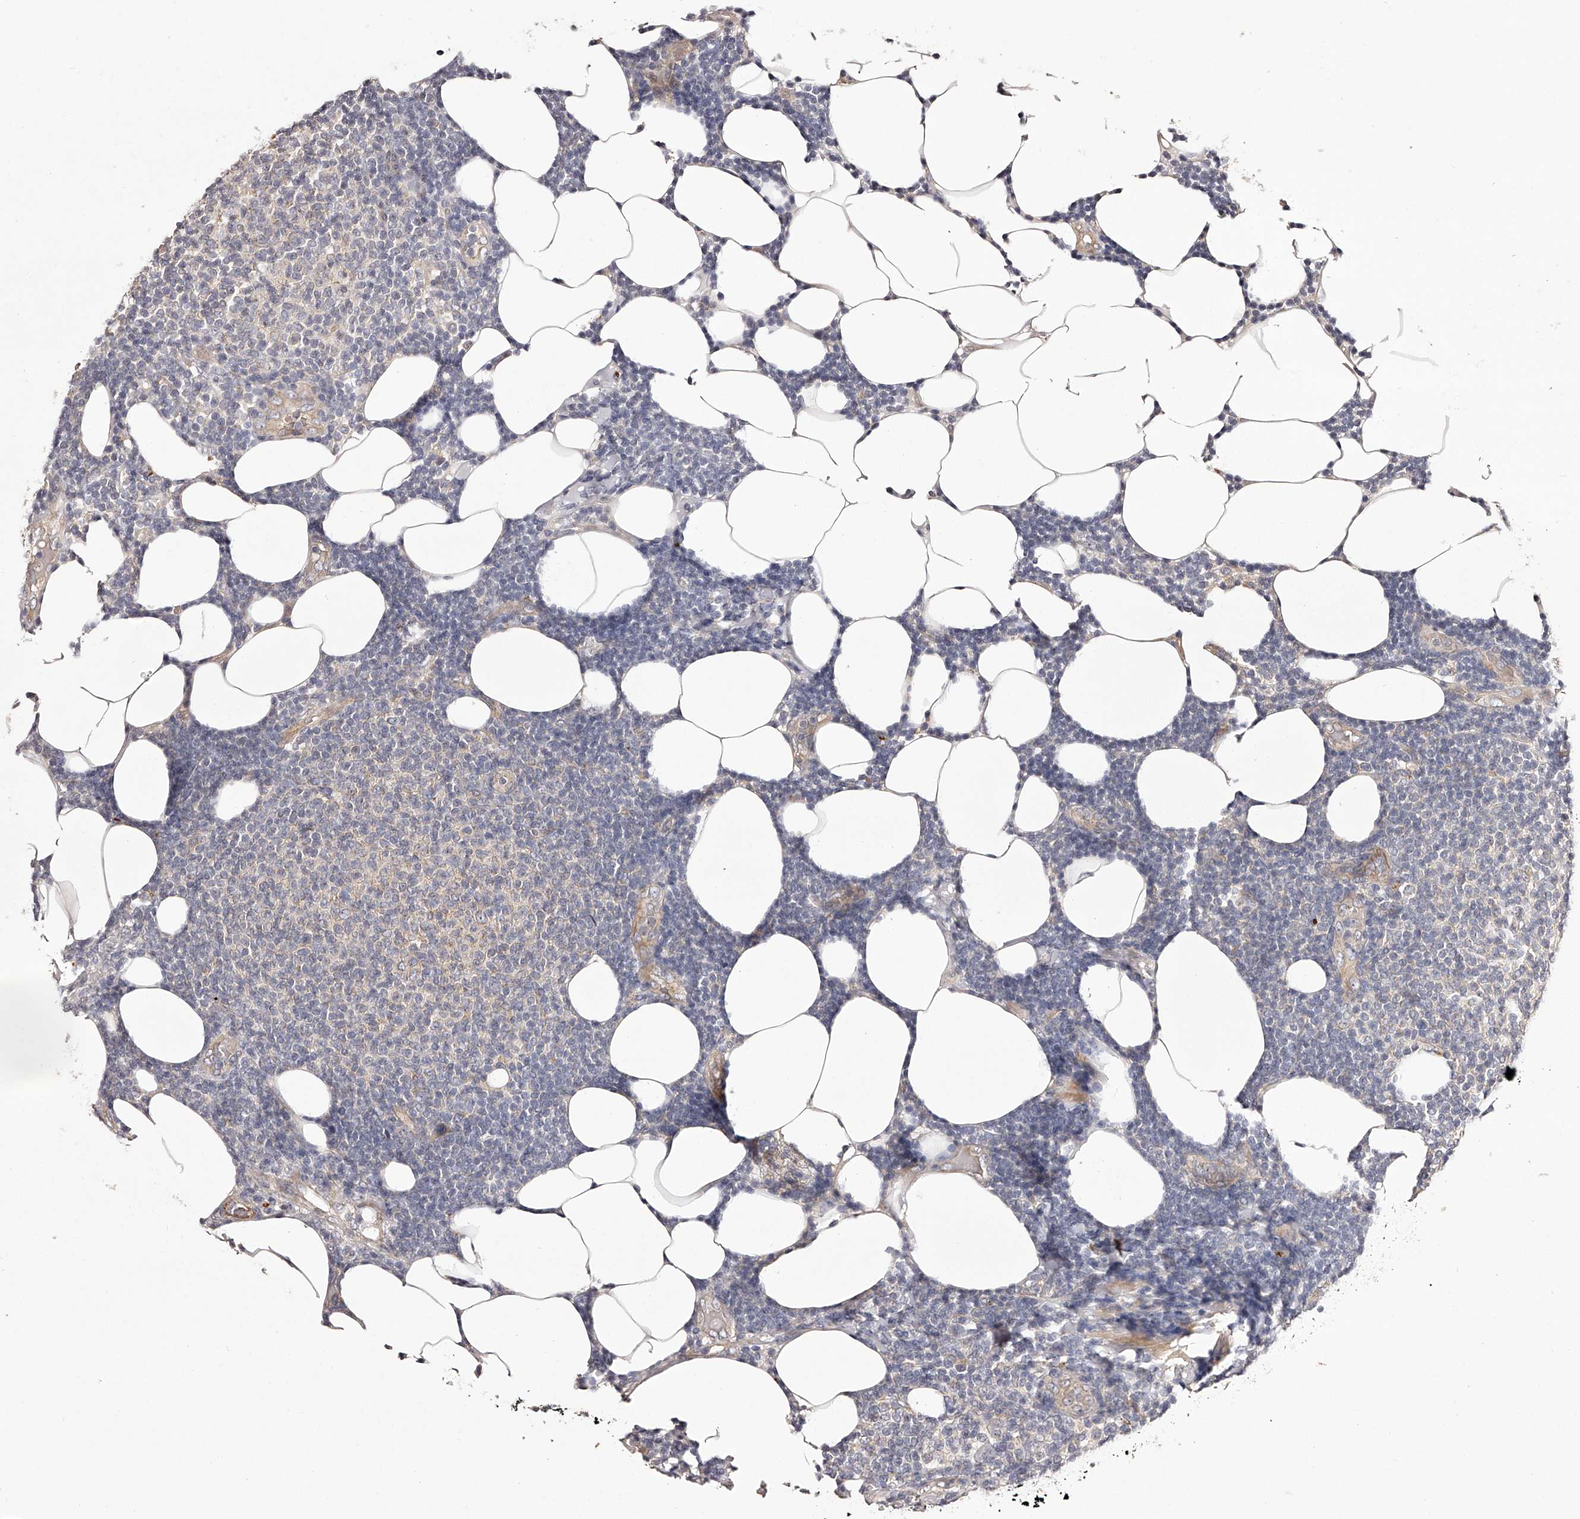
{"staining": {"intensity": "weak", "quantity": "<25%", "location": "cytoplasmic/membranous"}, "tissue": "lymphoma", "cell_type": "Tumor cells", "image_type": "cancer", "snomed": [{"axis": "morphology", "description": "Malignant lymphoma, non-Hodgkin's type, Low grade"}, {"axis": "topography", "description": "Lymph node"}], "caption": "A micrograph of human lymphoma is negative for staining in tumor cells.", "gene": "ODF2L", "patient": {"sex": "male", "age": 66}}